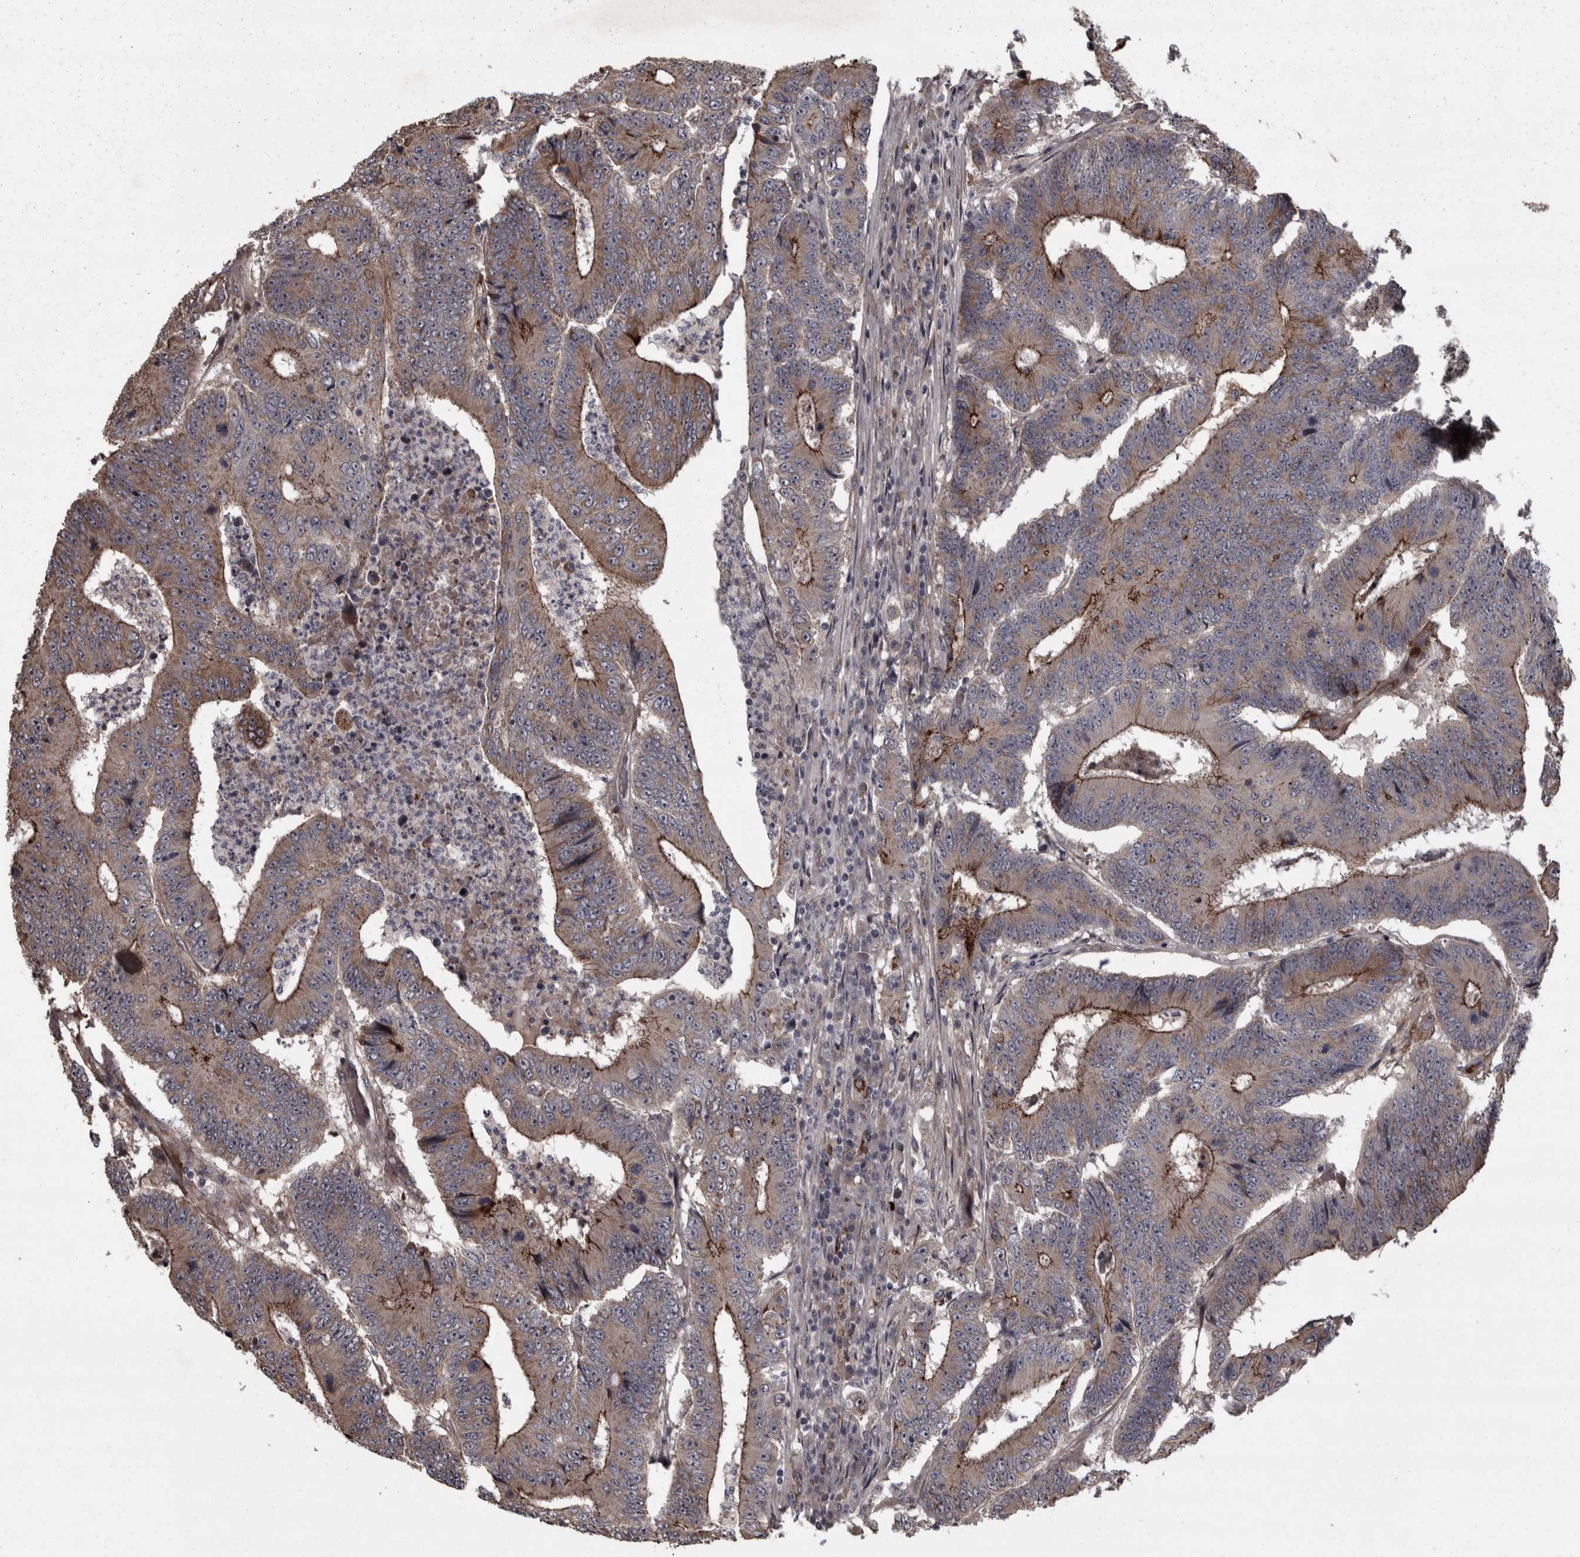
{"staining": {"intensity": "moderate", "quantity": "25%-75%", "location": "cytoplasmic/membranous"}, "tissue": "colorectal cancer", "cell_type": "Tumor cells", "image_type": "cancer", "snomed": [{"axis": "morphology", "description": "Adenocarcinoma, NOS"}, {"axis": "topography", "description": "Colon"}], "caption": "This photomicrograph exhibits colorectal cancer (adenocarcinoma) stained with immunohistochemistry to label a protein in brown. The cytoplasmic/membranous of tumor cells show moderate positivity for the protein. Nuclei are counter-stained blue.", "gene": "PCDH17", "patient": {"sex": "male", "age": 83}}